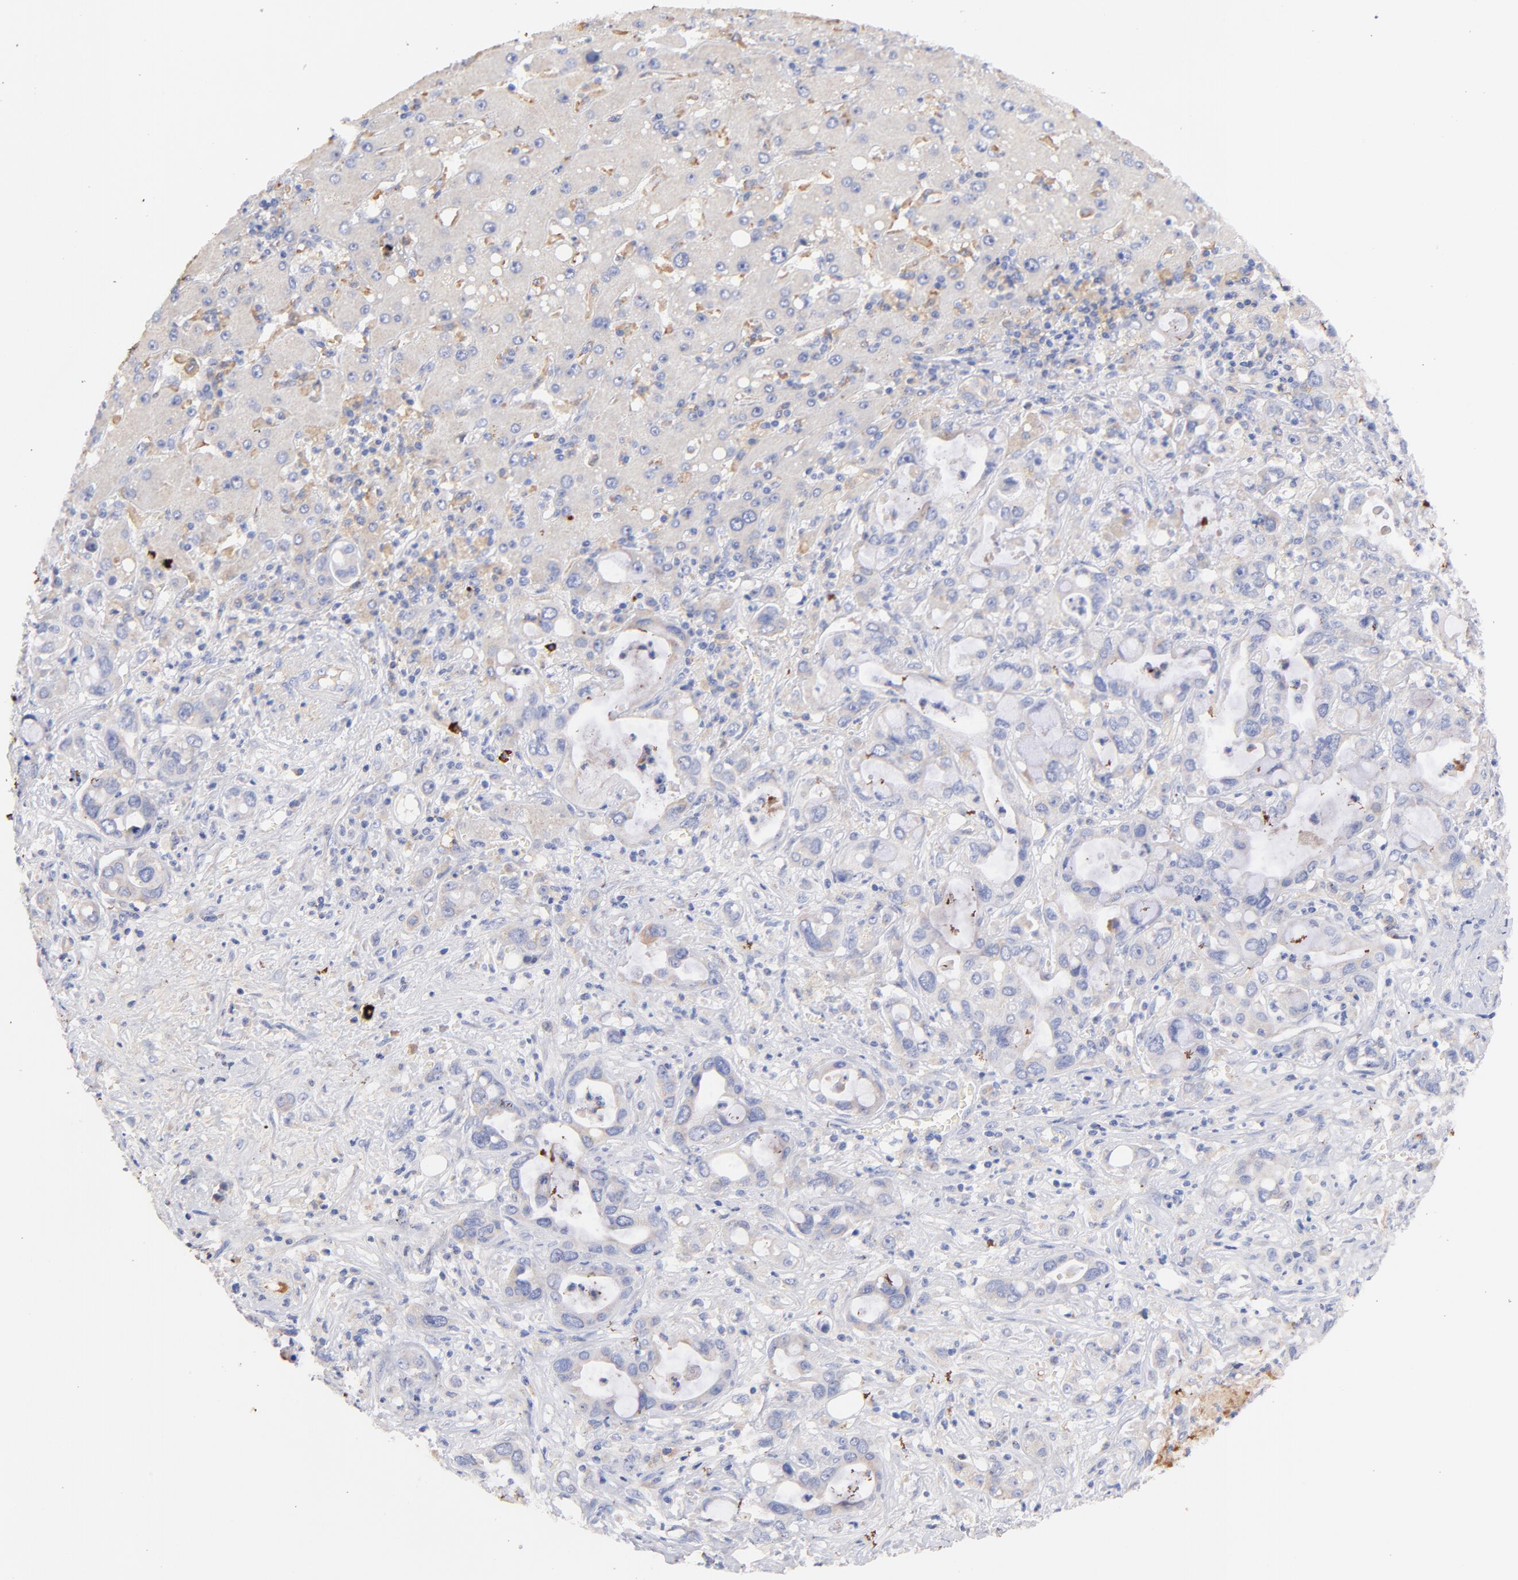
{"staining": {"intensity": "weak", "quantity": "<25%", "location": "cytoplasmic/membranous"}, "tissue": "liver cancer", "cell_type": "Tumor cells", "image_type": "cancer", "snomed": [{"axis": "morphology", "description": "Cholangiocarcinoma"}, {"axis": "topography", "description": "Liver"}], "caption": "Immunohistochemistry micrograph of neoplastic tissue: liver cholangiocarcinoma stained with DAB exhibits no significant protein staining in tumor cells.", "gene": "IGLV7-43", "patient": {"sex": "female", "age": 65}}